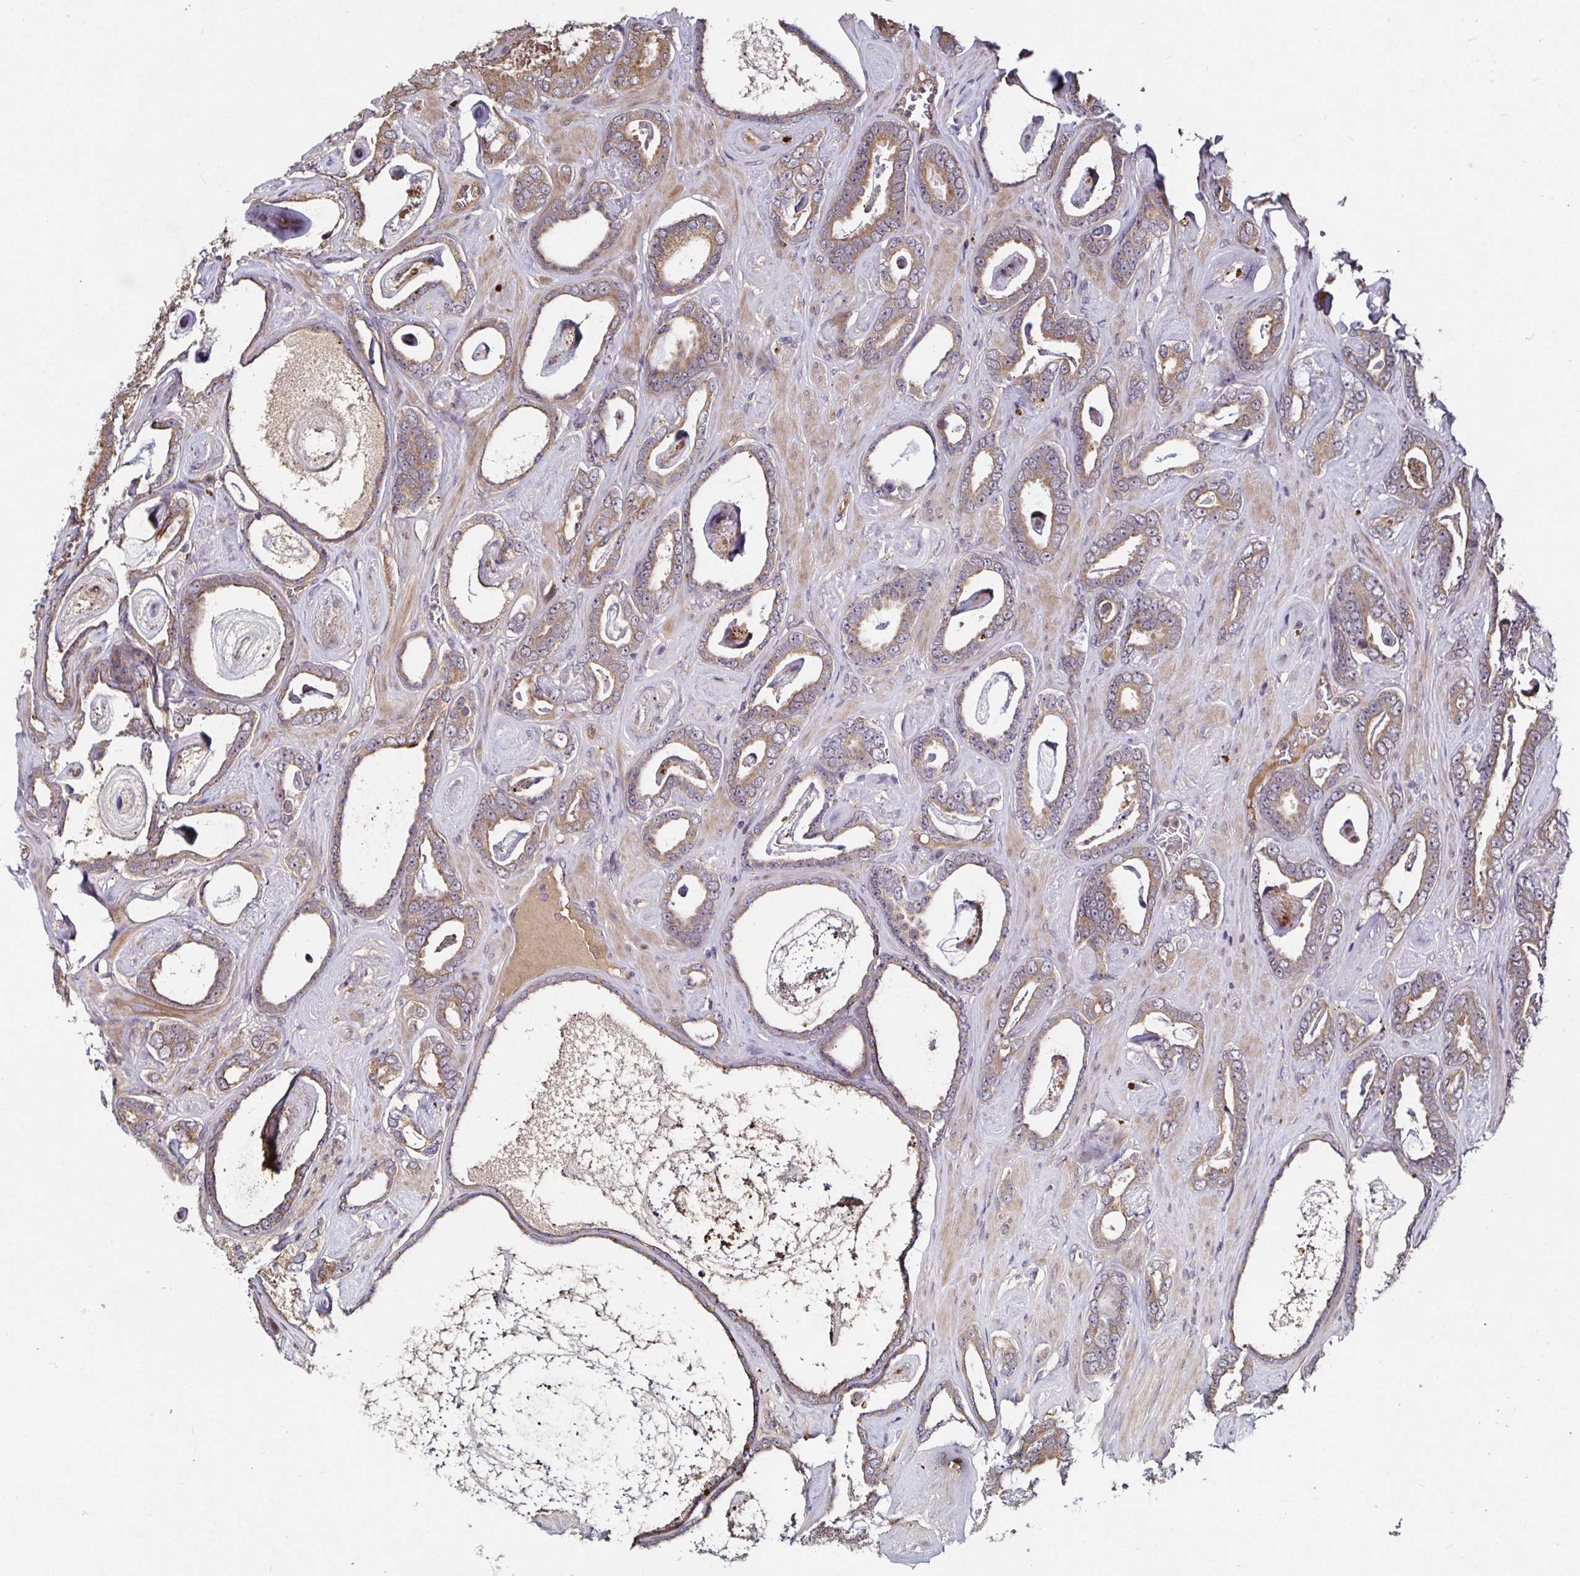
{"staining": {"intensity": "weak", "quantity": ">75%", "location": "cytoplasmic/membranous"}, "tissue": "prostate cancer", "cell_type": "Tumor cells", "image_type": "cancer", "snomed": [{"axis": "morphology", "description": "Adenocarcinoma, High grade"}, {"axis": "topography", "description": "Prostate"}], "caption": "Protein analysis of prostate cancer (adenocarcinoma (high-grade)) tissue shows weak cytoplasmic/membranous positivity in approximately >75% of tumor cells.", "gene": "SMYD3", "patient": {"sex": "male", "age": 63}}